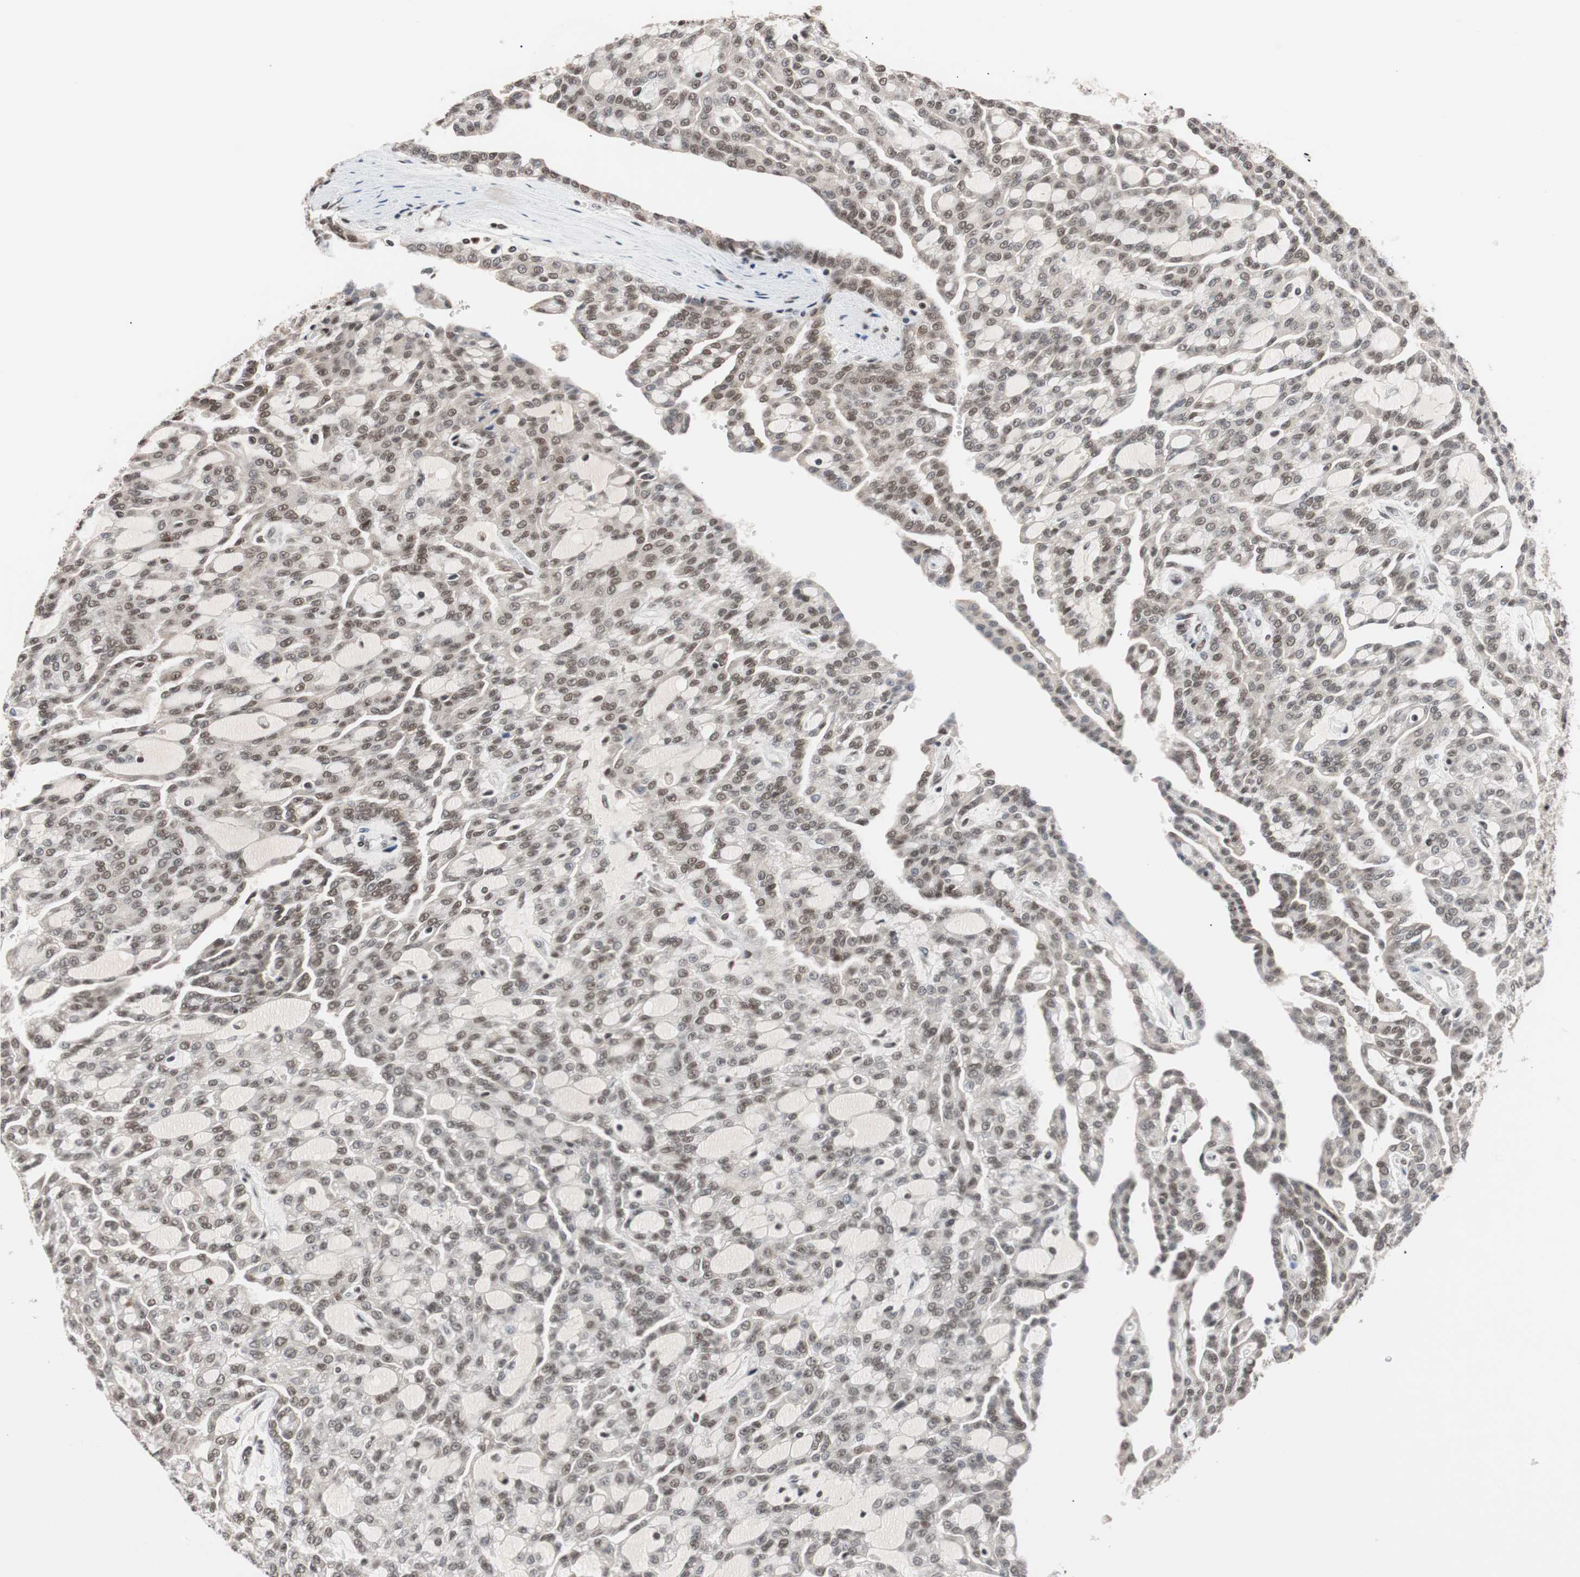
{"staining": {"intensity": "moderate", "quantity": ">75%", "location": "nuclear"}, "tissue": "renal cancer", "cell_type": "Tumor cells", "image_type": "cancer", "snomed": [{"axis": "morphology", "description": "Adenocarcinoma, NOS"}, {"axis": "topography", "description": "Kidney"}], "caption": "Renal cancer (adenocarcinoma) tissue exhibits moderate nuclear staining in approximately >75% of tumor cells", "gene": "CHAMP1", "patient": {"sex": "male", "age": 63}}